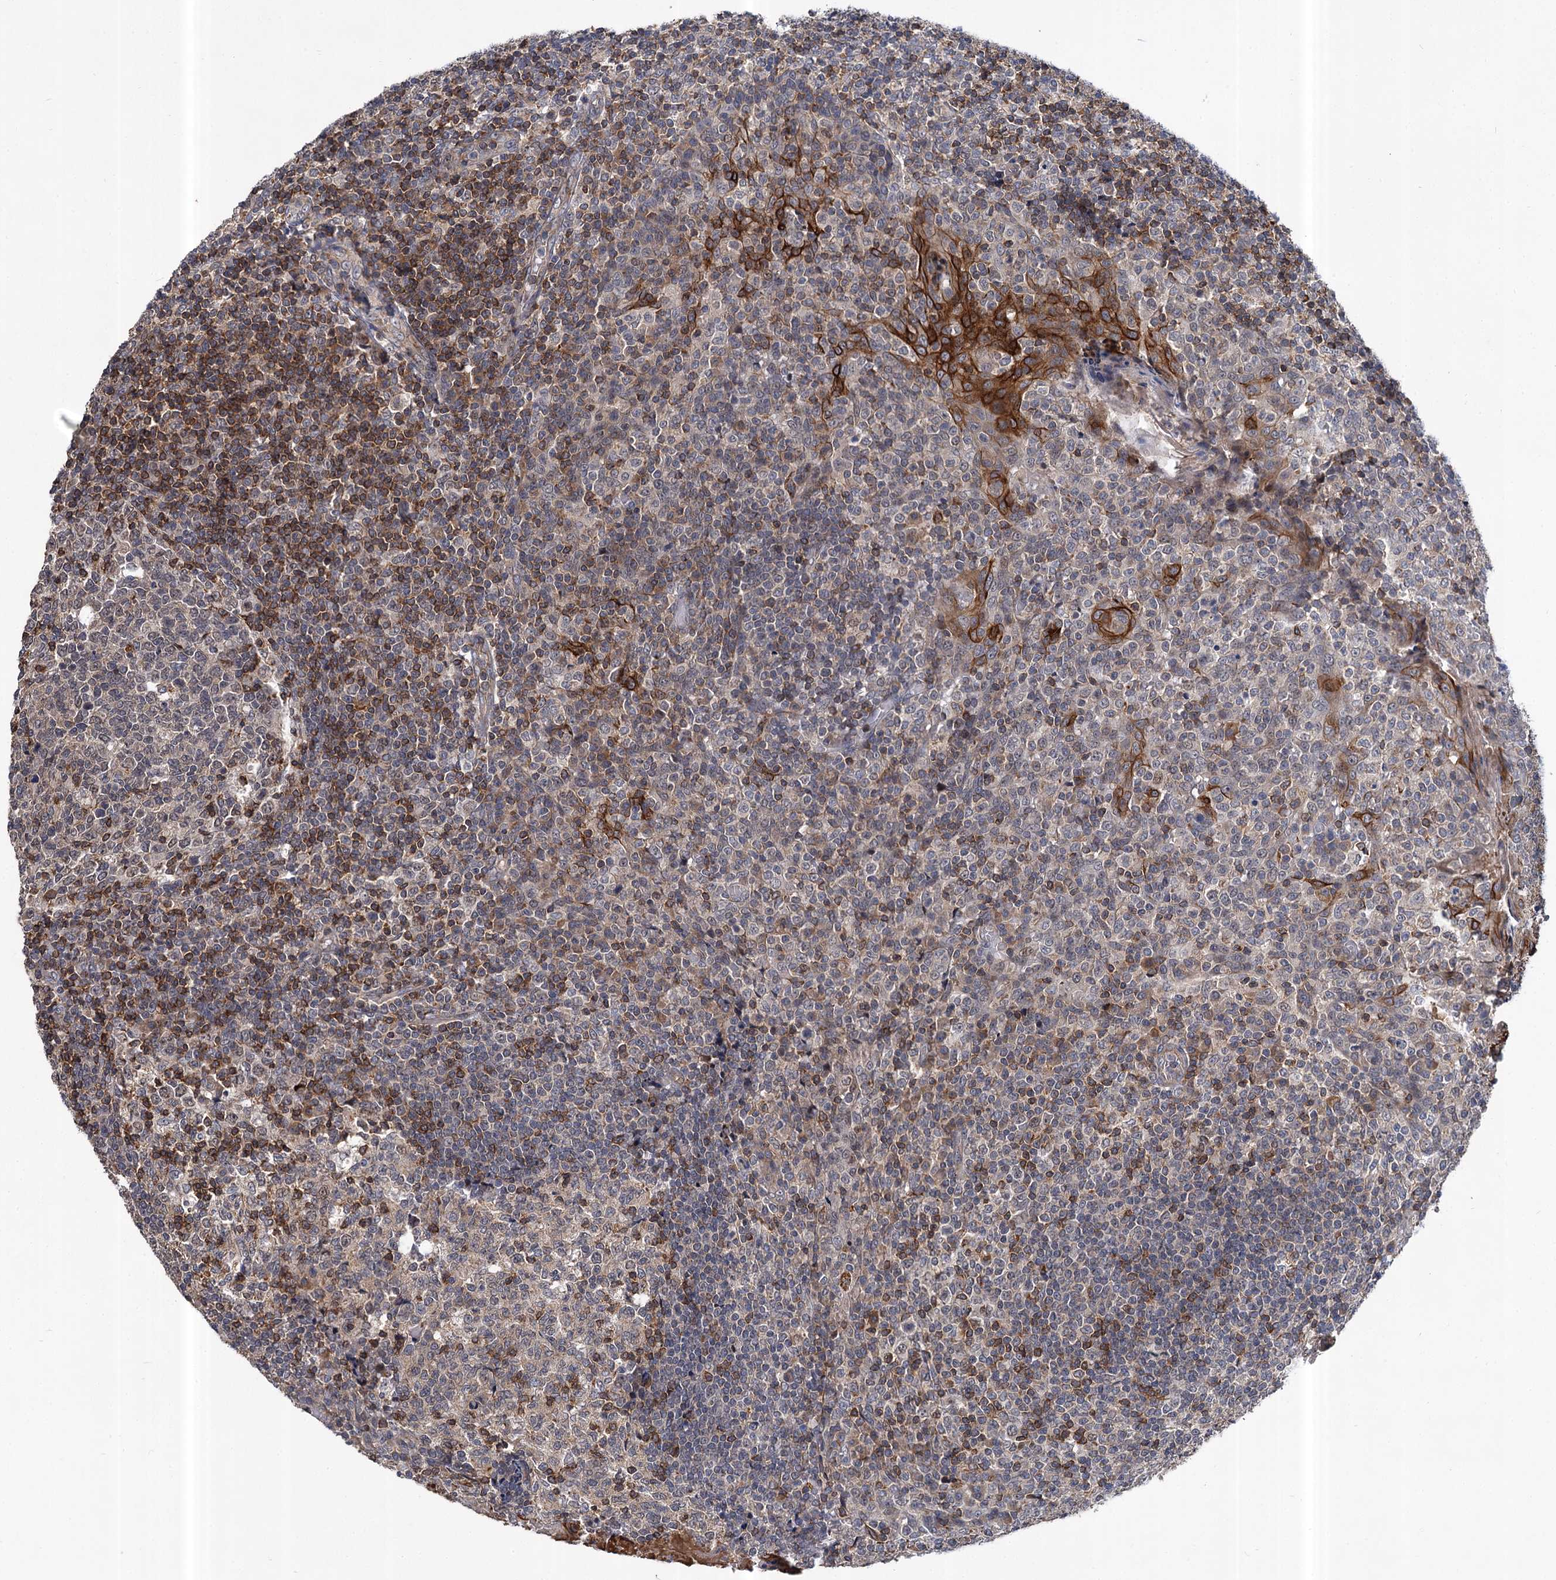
{"staining": {"intensity": "strong", "quantity": "<25%", "location": "cytoplasmic/membranous"}, "tissue": "tonsil", "cell_type": "Germinal center cells", "image_type": "normal", "snomed": [{"axis": "morphology", "description": "Normal tissue, NOS"}, {"axis": "topography", "description": "Tonsil"}], "caption": "Protein staining by IHC exhibits strong cytoplasmic/membranous expression in approximately <25% of germinal center cells in unremarkable tonsil.", "gene": "ABLIM1", "patient": {"sex": "female", "age": 19}}